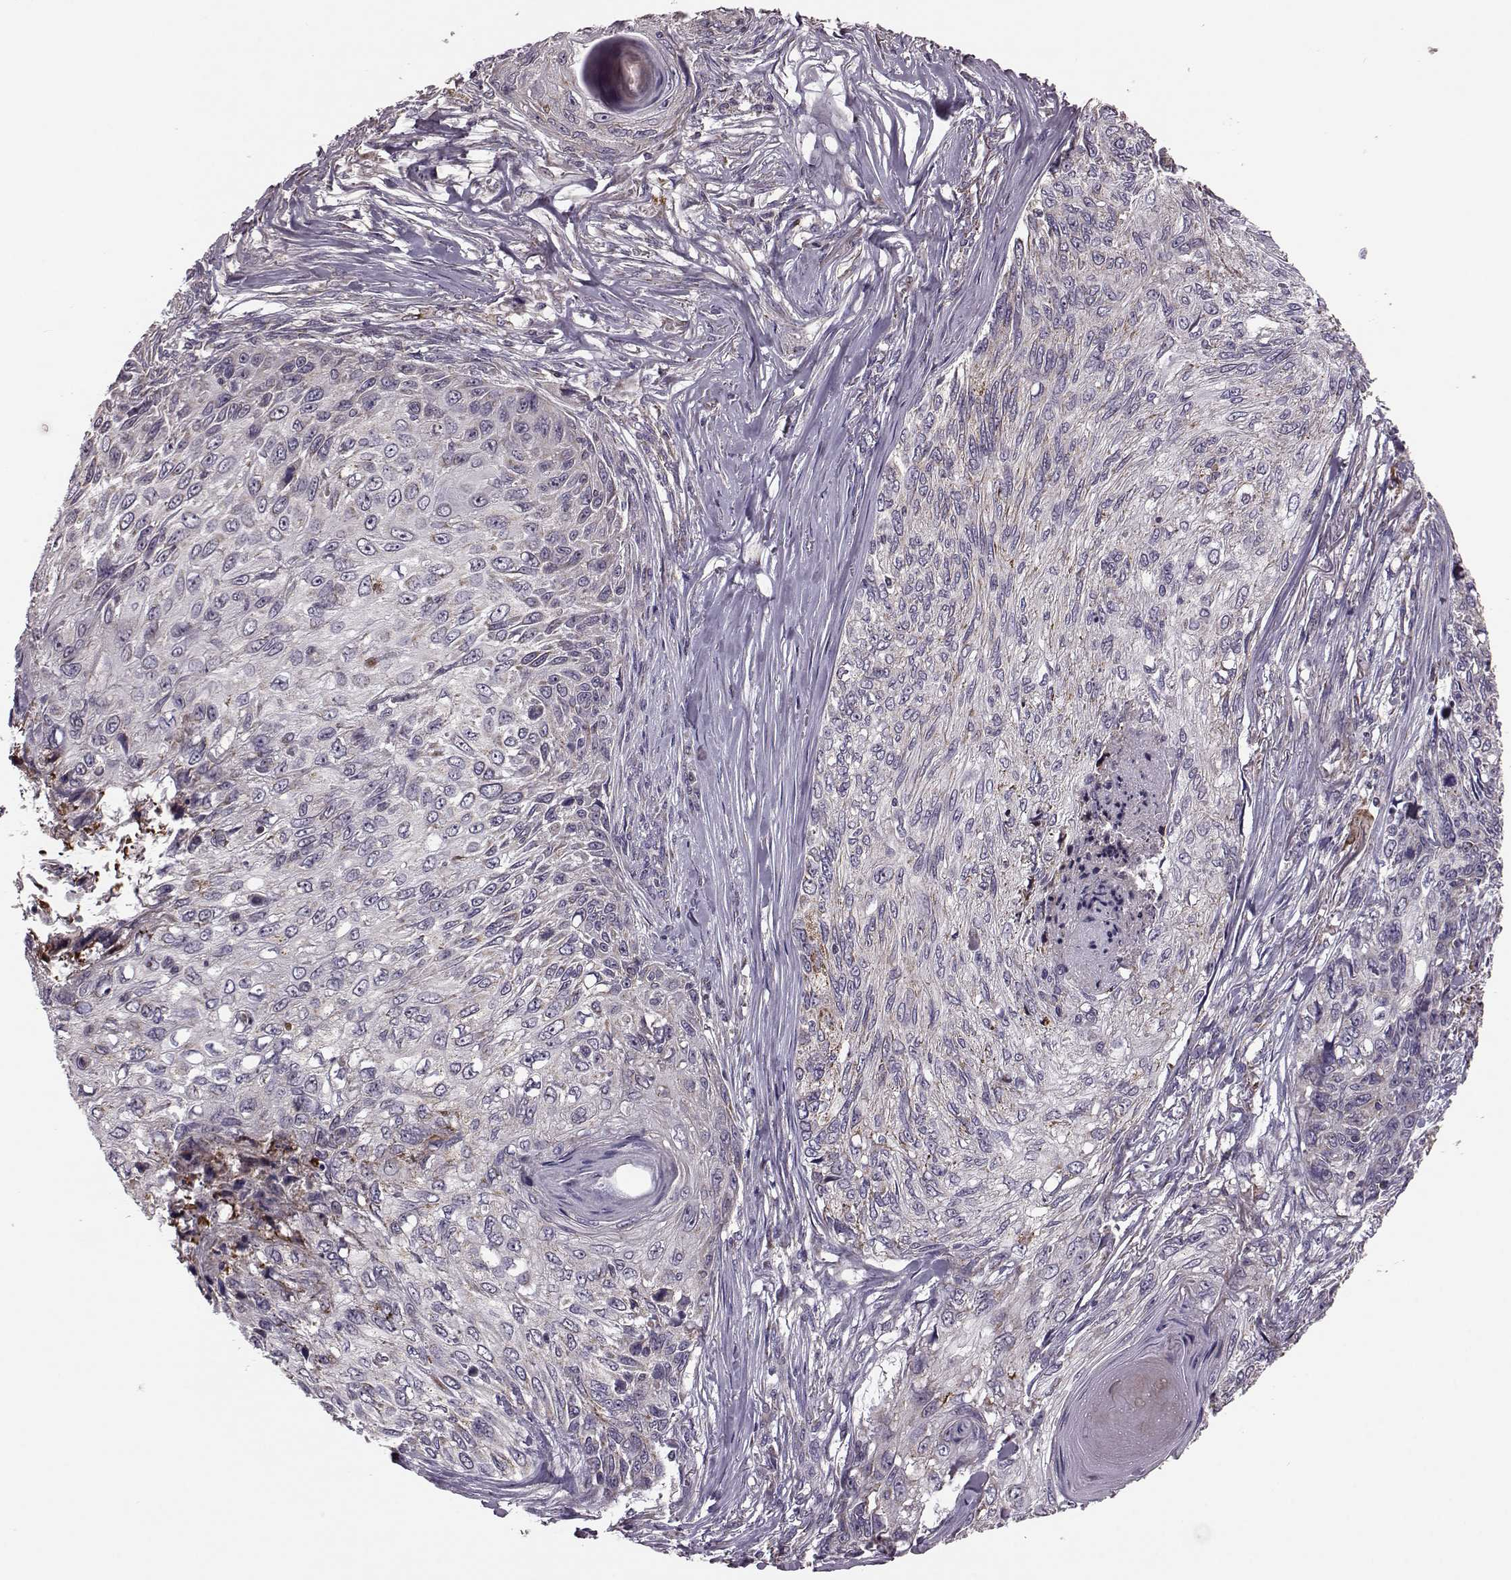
{"staining": {"intensity": "negative", "quantity": "none", "location": "none"}, "tissue": "skin cancer", "cell_type": "Tumor cells", "image_type": "cancer", "snomed": [{"axis": "morphology", "description": "Squamous cell carcinoma, NOS"}, {"axis": "topography", "description": "Skin"}], "caption": "A high-resolution photomicrograph shows IHC staining of skin squamous cell carcinoma, which displays no significant expression in tumor cells. (Stains: DAB immunohistochemistry with hematoxylin counter stain, Microscopy: brightfield microscopy at high magnification).", "gene": "PUDP", "patient": {"sex": "male", "age": 92}}